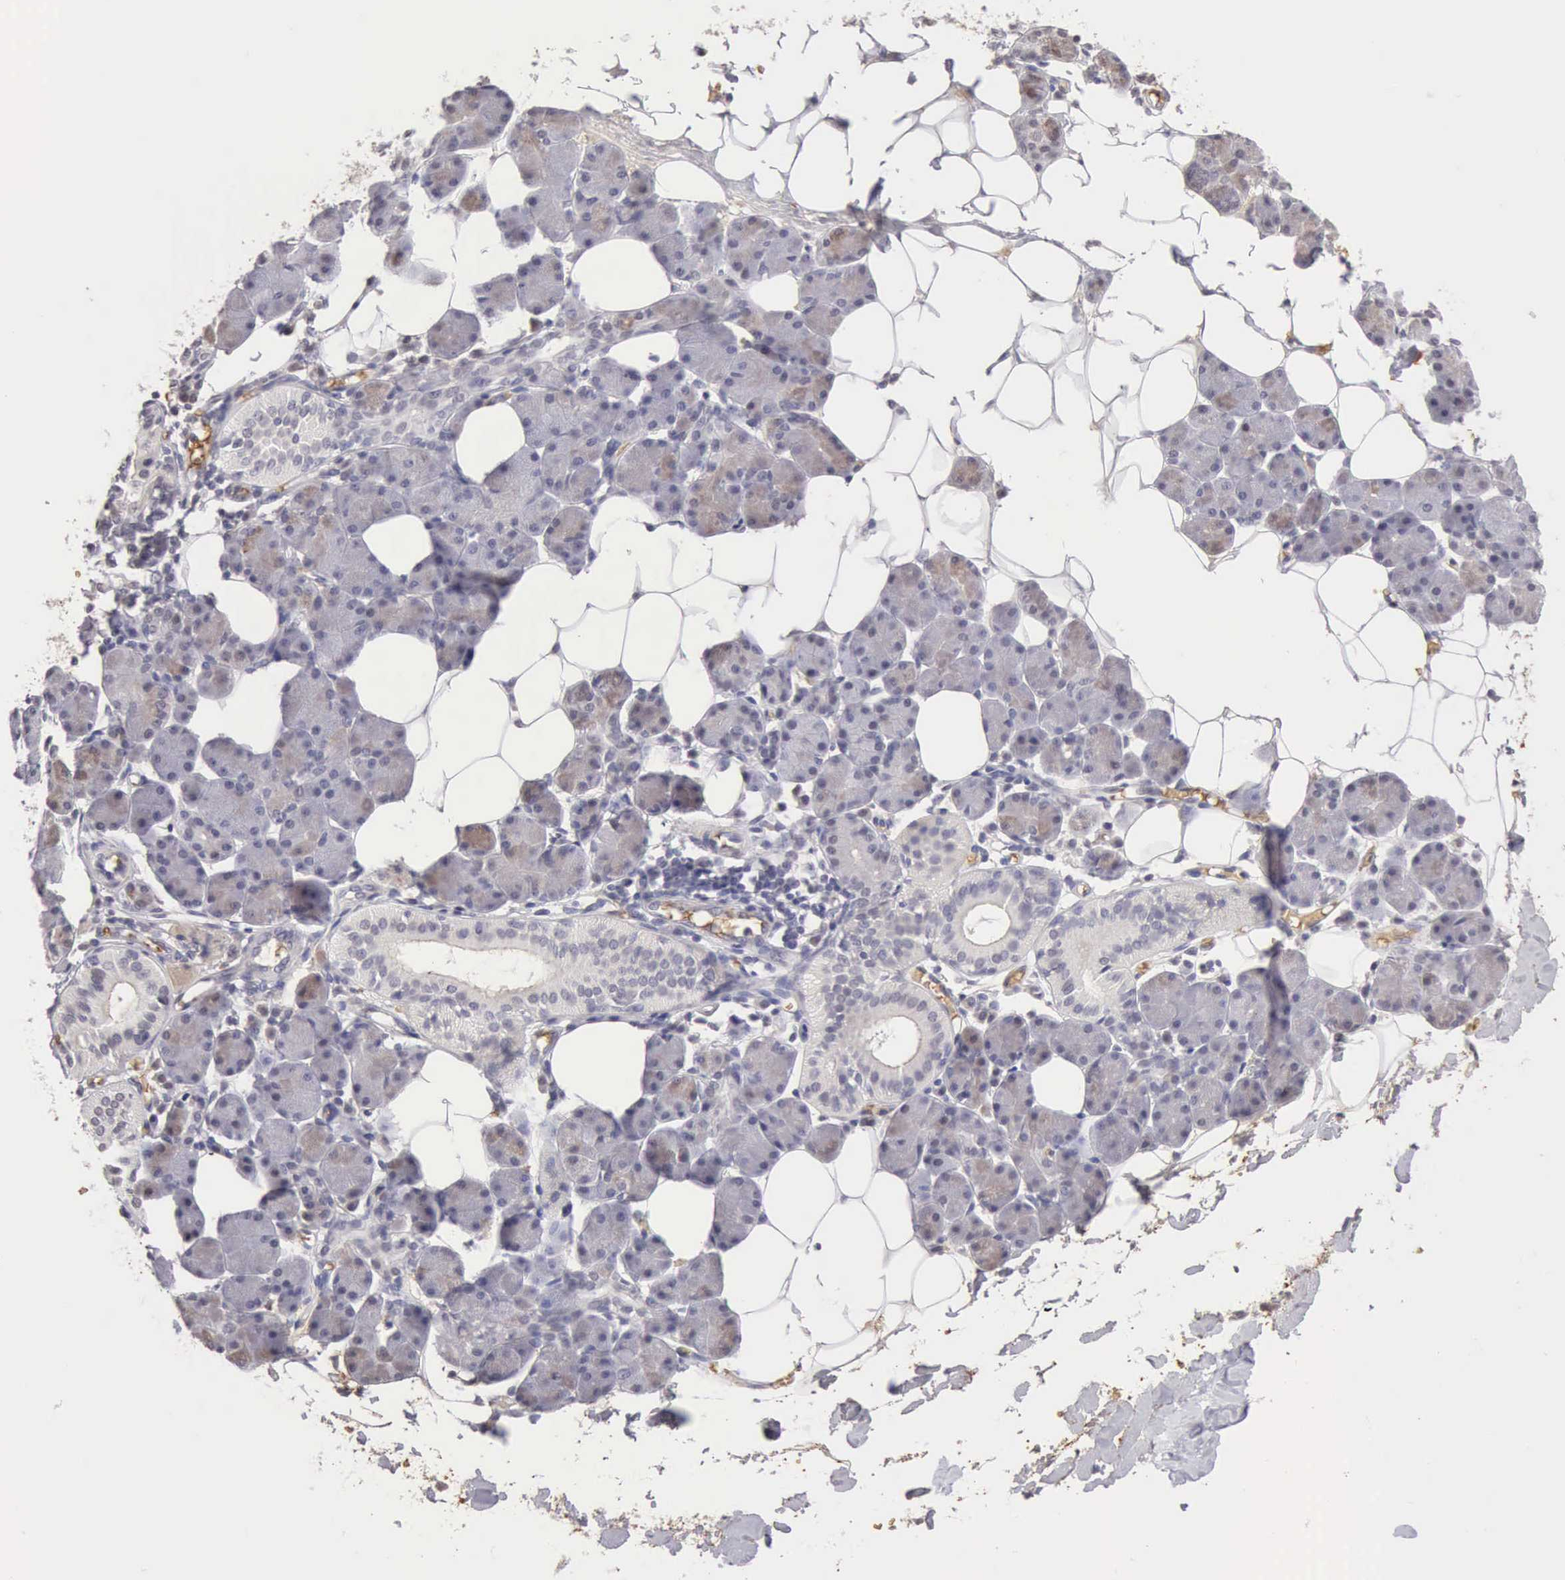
{"staining": {"intensity": "weak", "quantity": "<25%", "location": "cytoplasmic/membranous"}, "tissue": "salivary gland", "cell_type": "Glandular cells", "image_type": "normal", "snomed": [{"axis": "morphology", "description": "Normal tissue, NOS"}, {"axis": "morphology", "description": "Adenoma, NOS"}, {"axis": "topography", "description": "Salivary gland"}], "caption": "Glandular cells are negative for brown protein staining in benign salivary gland. (DAB IHC visualized using brightfield microscopy, high magnification).", "gene": "CFI", "patient": {"sex": "female", "age": 32}}